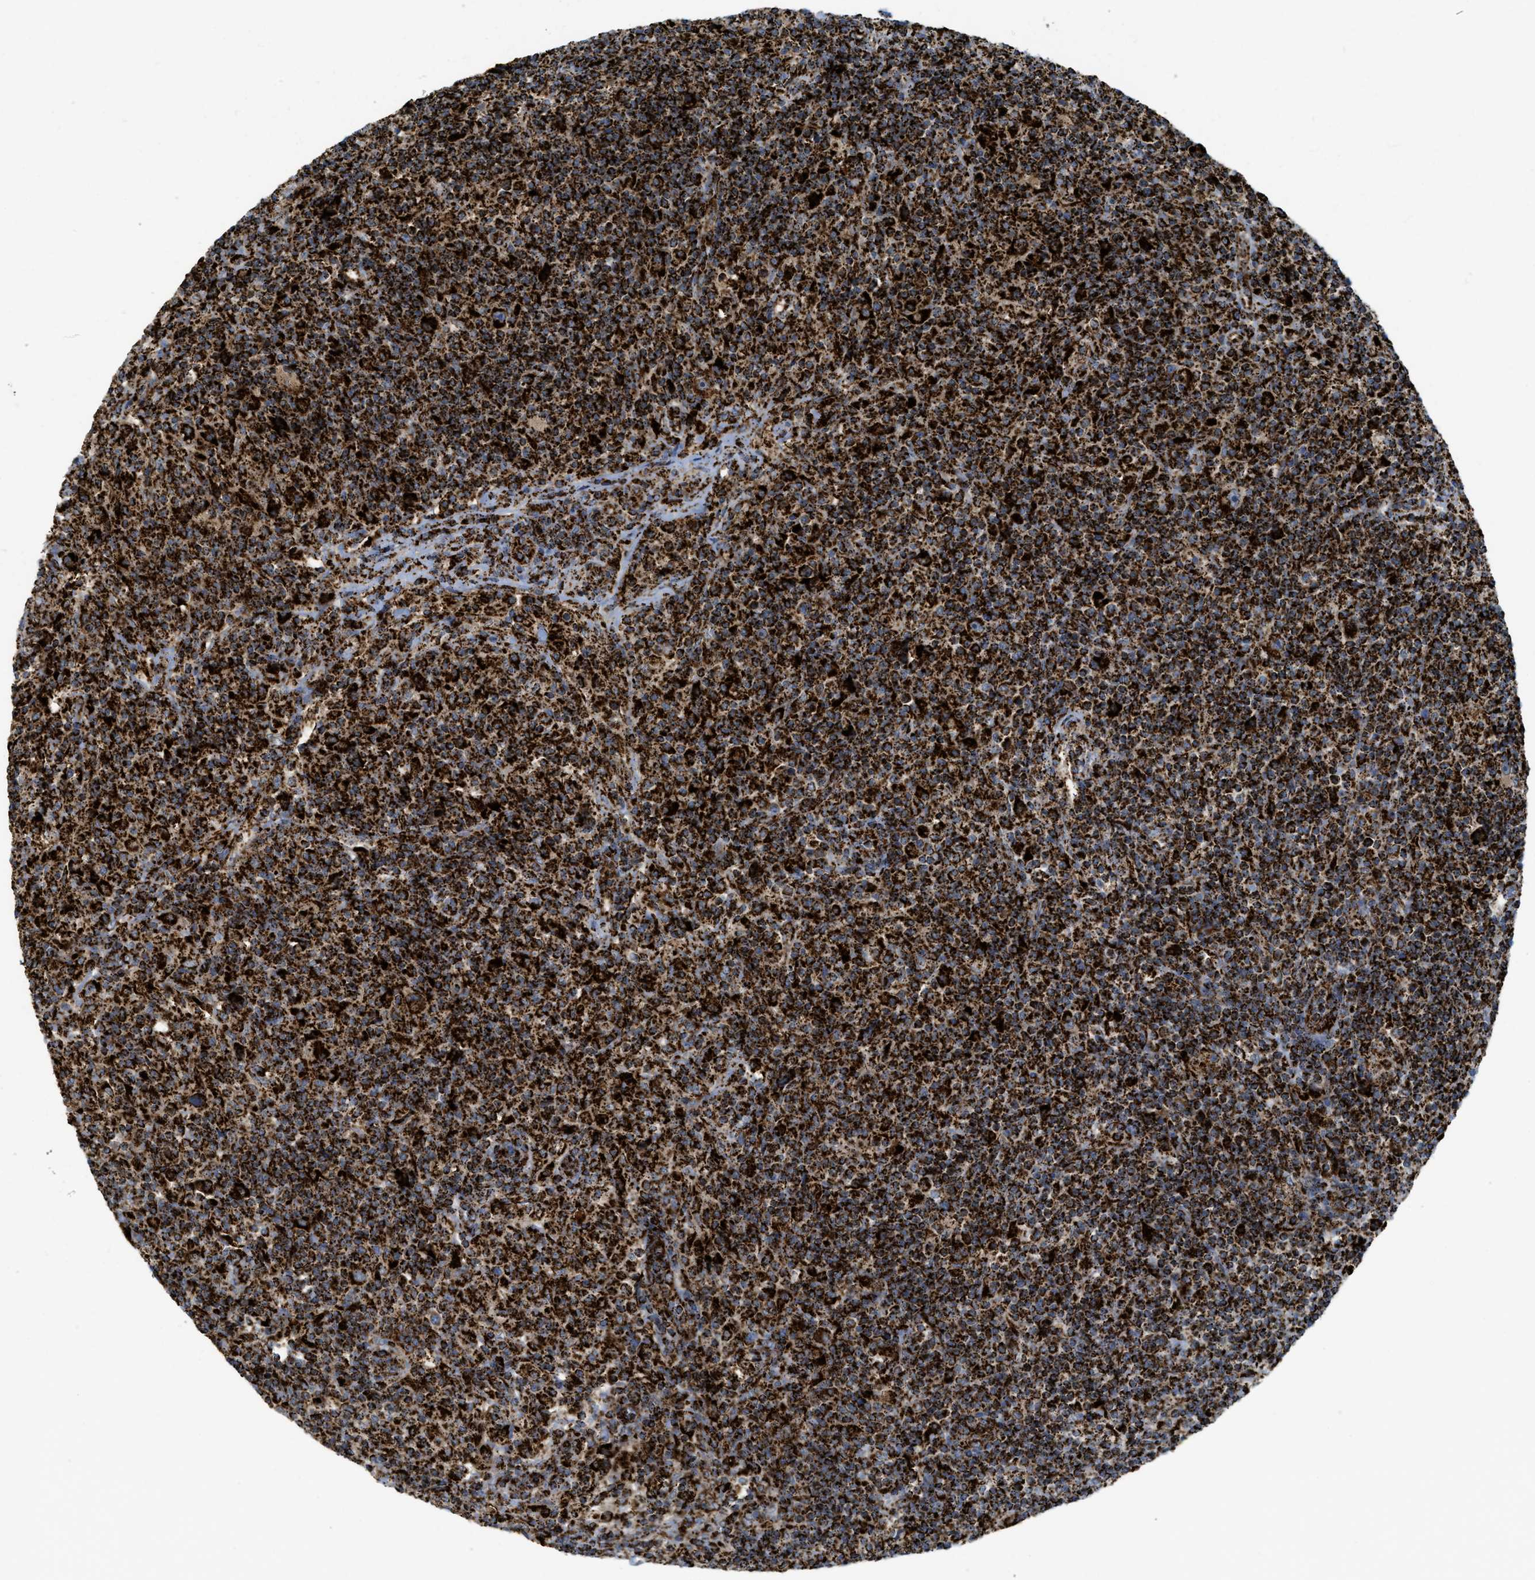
{"staining": {"intensity": "strong", "quantity": ">75%", "location": "cytoplasmic/membranous"}, "tissue": "lymphoma", "cell_type": "Tumor cells", "image_type": "cancer", "snomed": [{"axis": "morphology", "description": "Hodgkin's disease, NOS"}, {"axis": "topography", "description": "Lymph node"}], "caption": "Lymphoma stained with DAB (3,3'-diaminobenzidine) IHC shows high levels of strong cytoplasmic/membranous expression in about >75% of tumor cells. The staining was performed using DAB to visualize the protein expression in brown, while the nuclei were stained in blue with hematoxylin (Magnification: 20x).", "gene": "SQOR", "patient": {"sex": "male", "age": 70}}